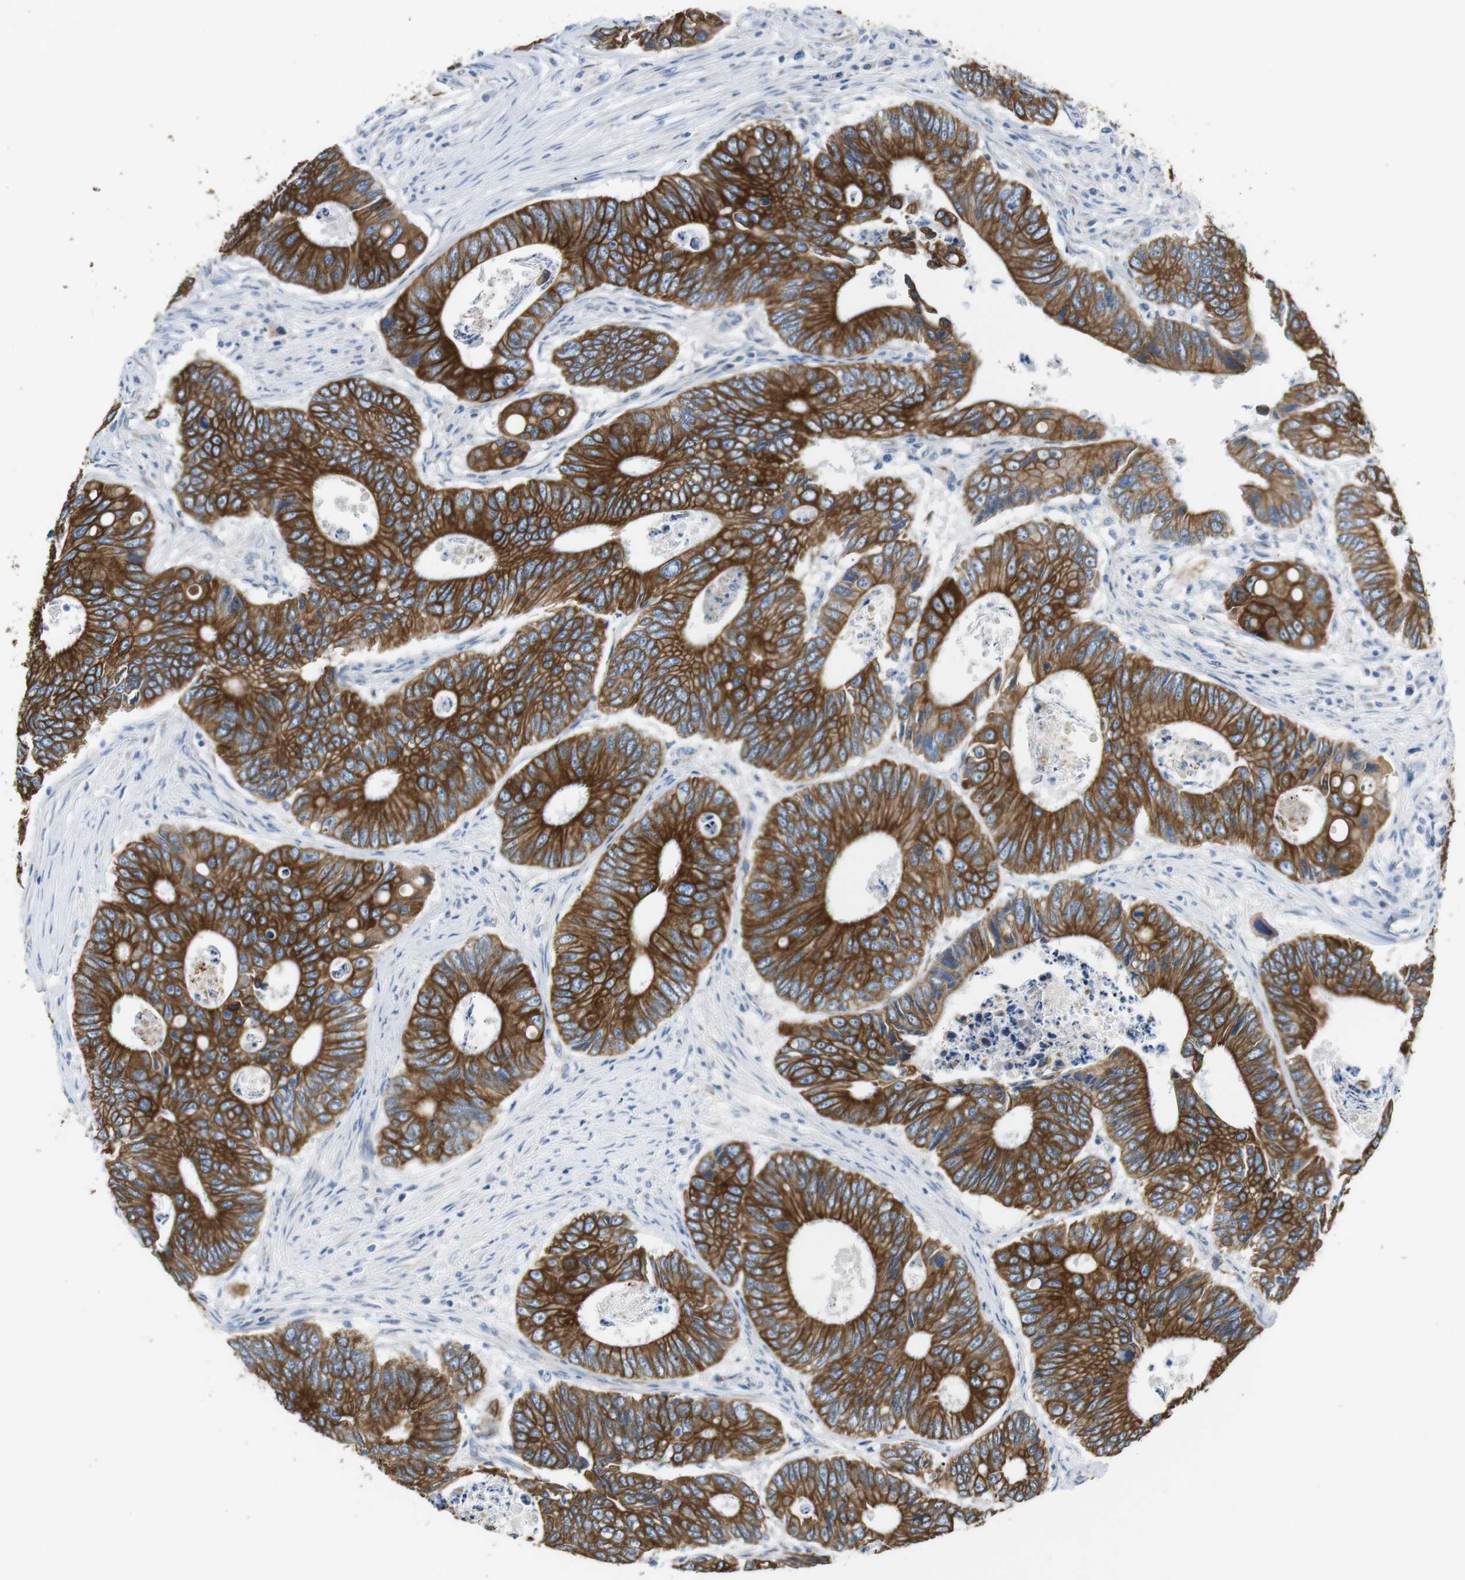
{"staining": {"intensity": "strong", "quantity": ">75%", "location": "cytoplasmic/membranous"}, "tissue": "colorectal cancer", "cell_type": "Tumor cells", "image_type": "cancer", "snomed": [{"axis": "morphology", "description": "Inflammation, NOS"}, {"axis": "morphology", "description": "Adenocarcinoma, NOS"}, {"axis": "topography", "description": "Colon"}], "caption": "Immunohistochemical staining of human colorectal cancer displays strong cytoplasmic/membranous protein staining in approximately >75% of tumor cells.", "gene": "UNC5CL", "patient": {"sex": "male", "age": 72}}